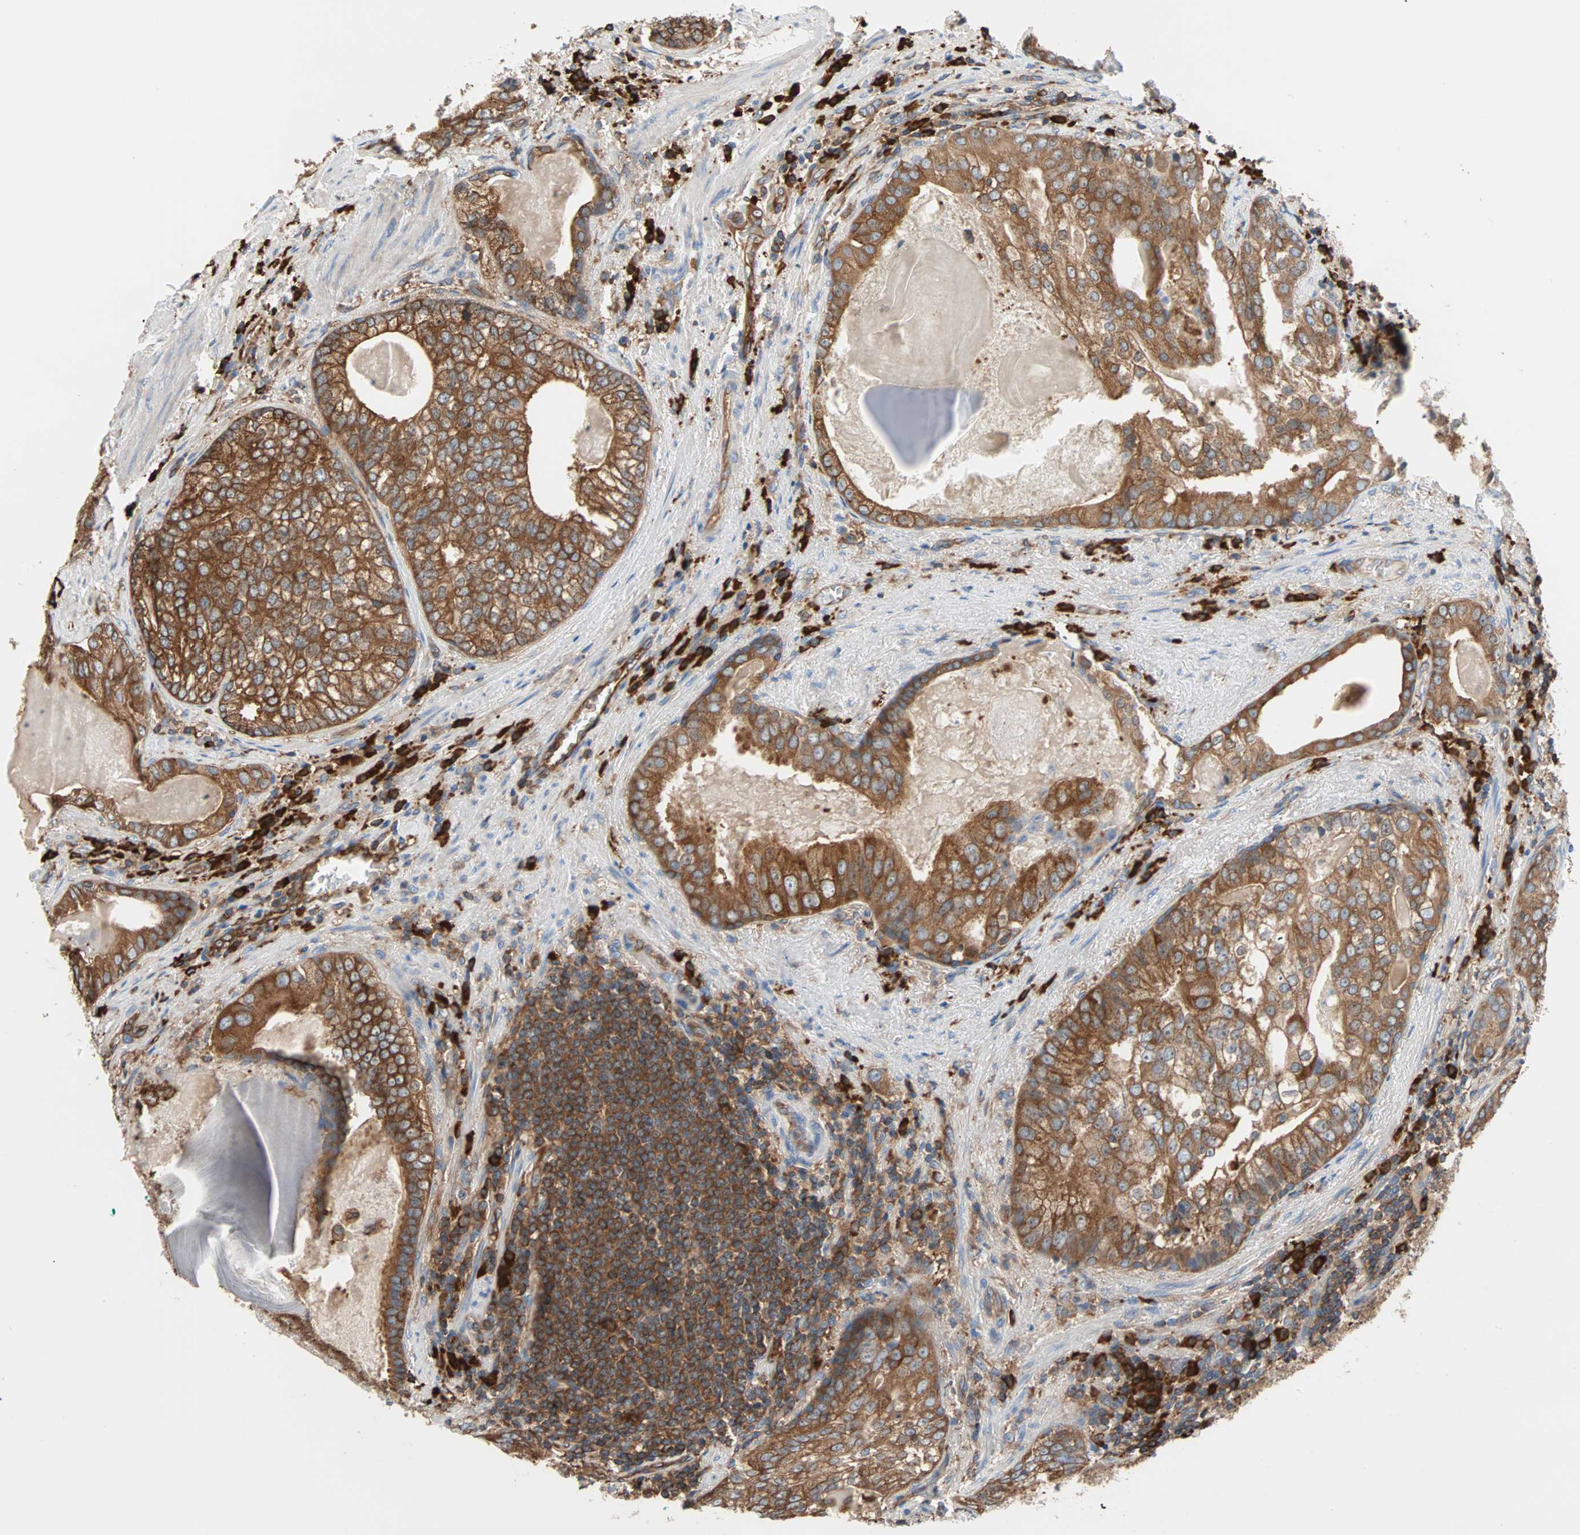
{"staining": {"intensity": "strong", "quantity": ">75%", "location": "cytoplasmic/membranous"}, "tissue": "prostate cancer", "cell_type": "Tumor cells", "image_type": "cancer", "snomed": [{"axis": "morphology", "description": "Adenocarcinoma, High grade"}, {"axis": "topography", "description": "Prostate"}], "caption": "Protein expression analysis of prostate cancer (high-grade adenocarcinoma) displays strong cytoplasmic/membranous expression in approximately >75% of tumor cells.", "gene": "EEF2", "patient": {"sex": "male", "age": 66}}